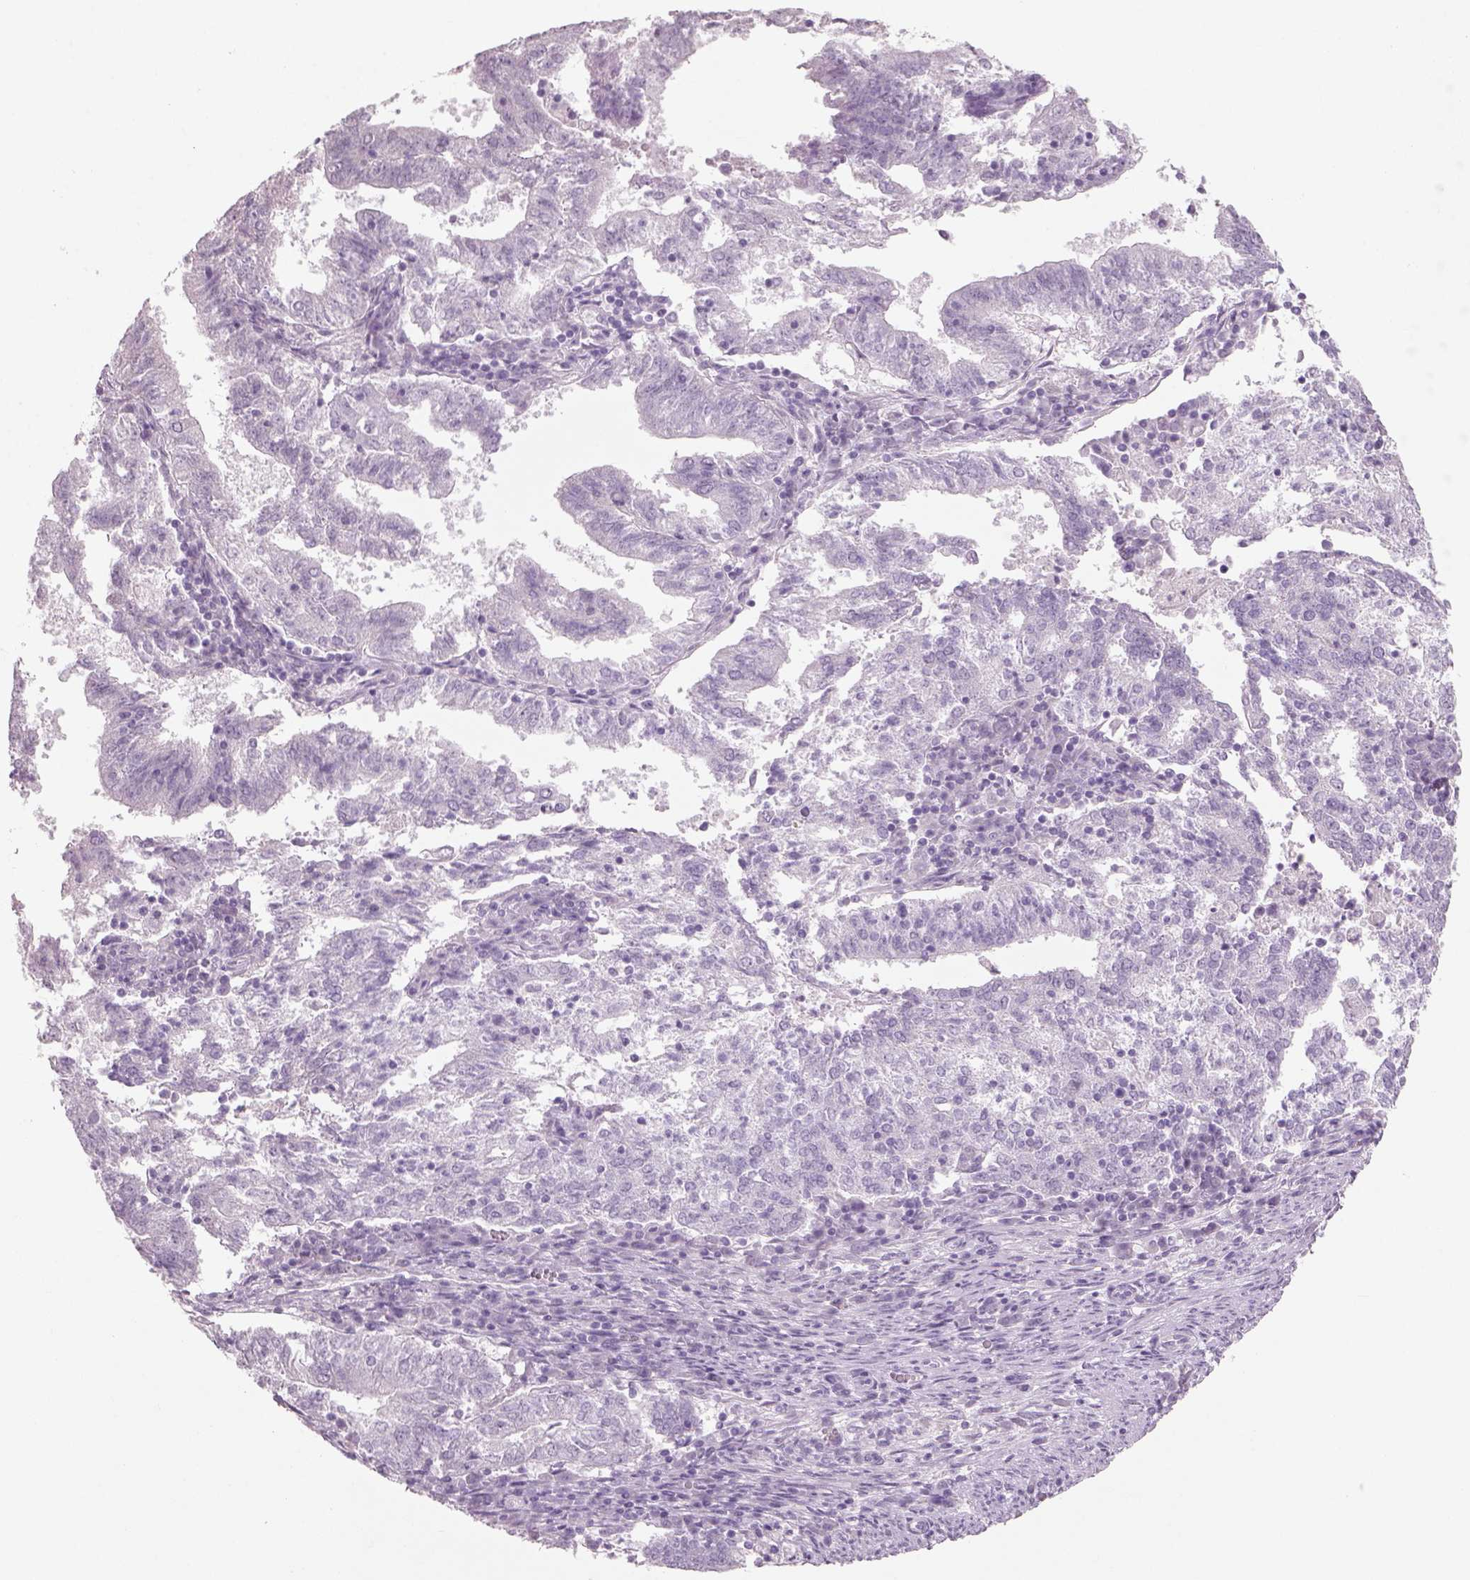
{"staining": {"intensity": "negative", "quantity": "none", "location": "none"}, "tissue": "endometrial cancer", "cell_type": "Tumor cells", "image_type": "cancer", "snomed": [{"axis": "morphology", "description": "Adenocarcinoma, NOS"}, {"axis": "topography", "description": "Endometrium"}], "caption": "The histopathology image shows no staining of tumor cells in endometrial adenocarcinoma.", "gene": "SLC6A2", "patient": {"sex": "female", "age": 82}}